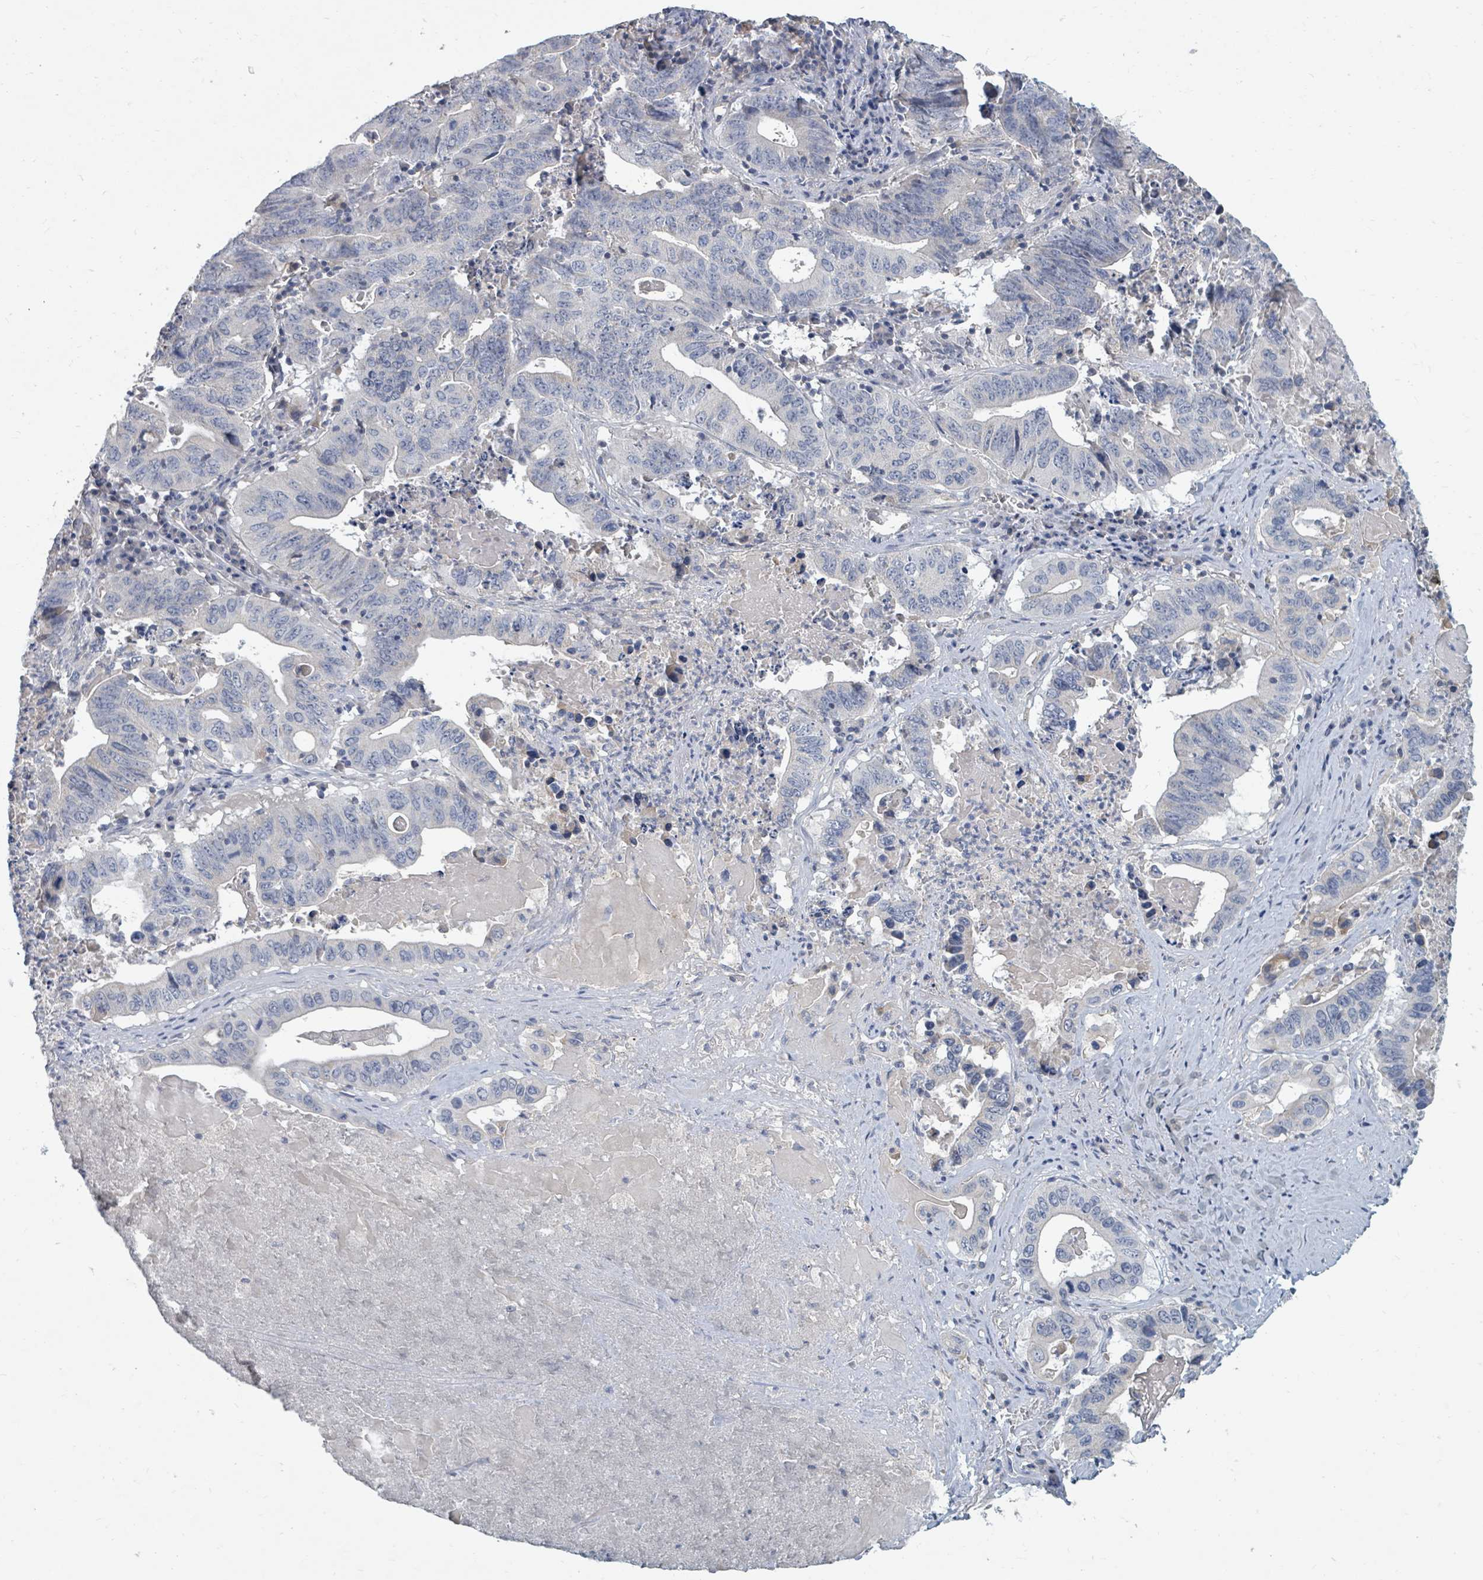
{"staining": {"intensity": "negative", "quantity": "none", "location": "none"}, "tissue": "lung cancer", "cell_type": "Tumor cells", "image_type": "cancer", "snomed": [{"axis": "morphology", "description": "Adenocarcinoma, NOS"}, {"axis": "topography", "description": "Lung"}], "caption": "An immunohistochemistry image of adenocarcinoma (lung) is shown. There is no staining in tumor cells of adenocarcinoma (lung).", "gene": "ARGFX", "patient": {"sex": "female", "age": 60}}